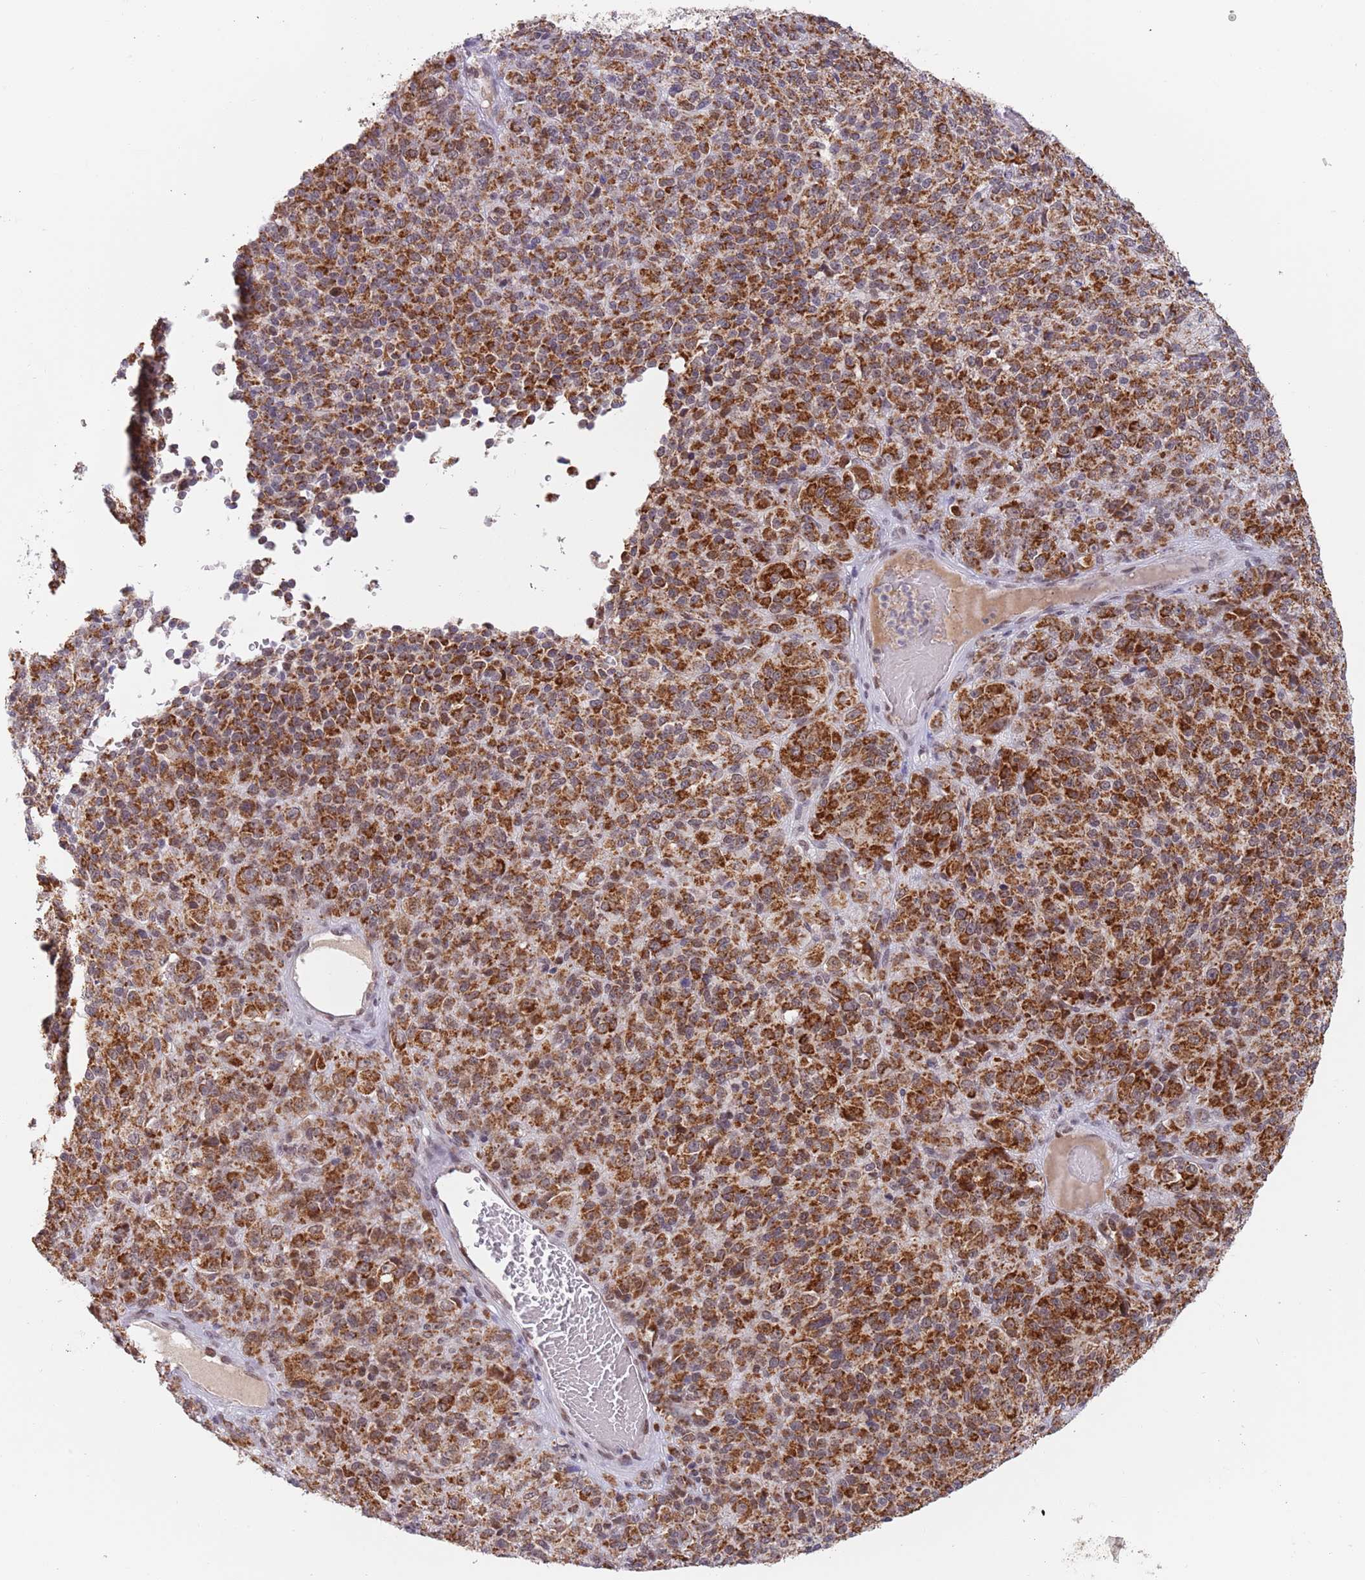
{"staining": {"intensity": "strong", "quantity": ">75%", "location": "cytoplasmic/membranous"}, "tissue": "melanoma", "cell_type": "Tumor cells", "image_type": "cancer", "snomed": [{"axis": "morphology", "description": "Malignant melanoma, Metastatic site"}, {"axis": "topography", "description": "Brain"}], "caption": "Tumor cells exhibit high levels of strong cytoplasmic/membranous staining in about >75% of cells in malignant melanoma (metastatic site).", "gene": "TIMM13", "patient": {"sex": "female", "age": 56}}